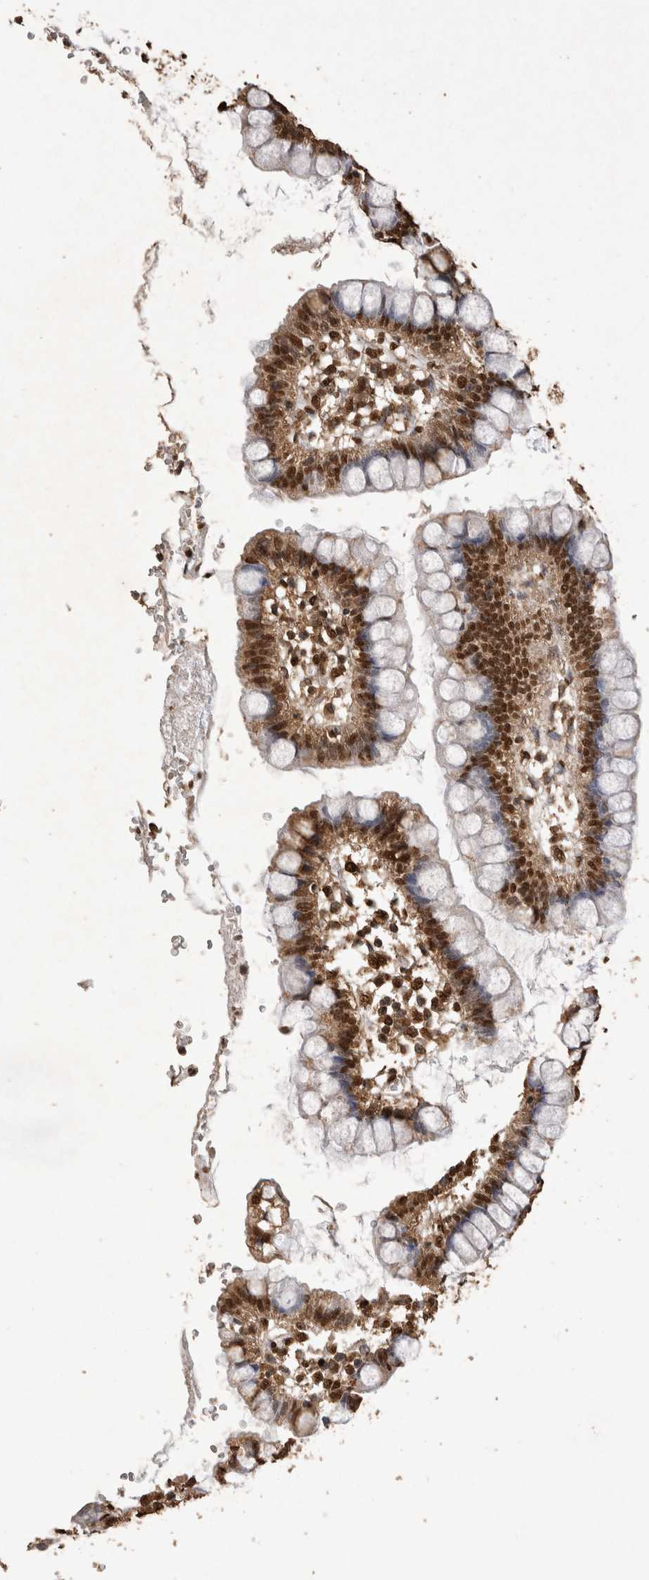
{"staining": {"intensity": "strong", "quantity": "25%-75%", "location": "cytoplasmic/membranous,nuclear"}, "tissue": "small intestine", "cell_type": "Glandular cells", "image_type": "normal", "snomed": [{"axis": "morphology", "description": "Normal tissue, NOS"}, {"axis": "morphology", "description": "Developmental malformation"}, {"axis": "topography", "description": "Small intestine"}], "caption": "Immunohistochemical staining of normal small intestine exhibits high levels of strong cytoplasmic/membranous,nuclear staining in approximately 25%-75% of glandular cells.", "gene": "OAS2", "patient": {"sex": "male"}}